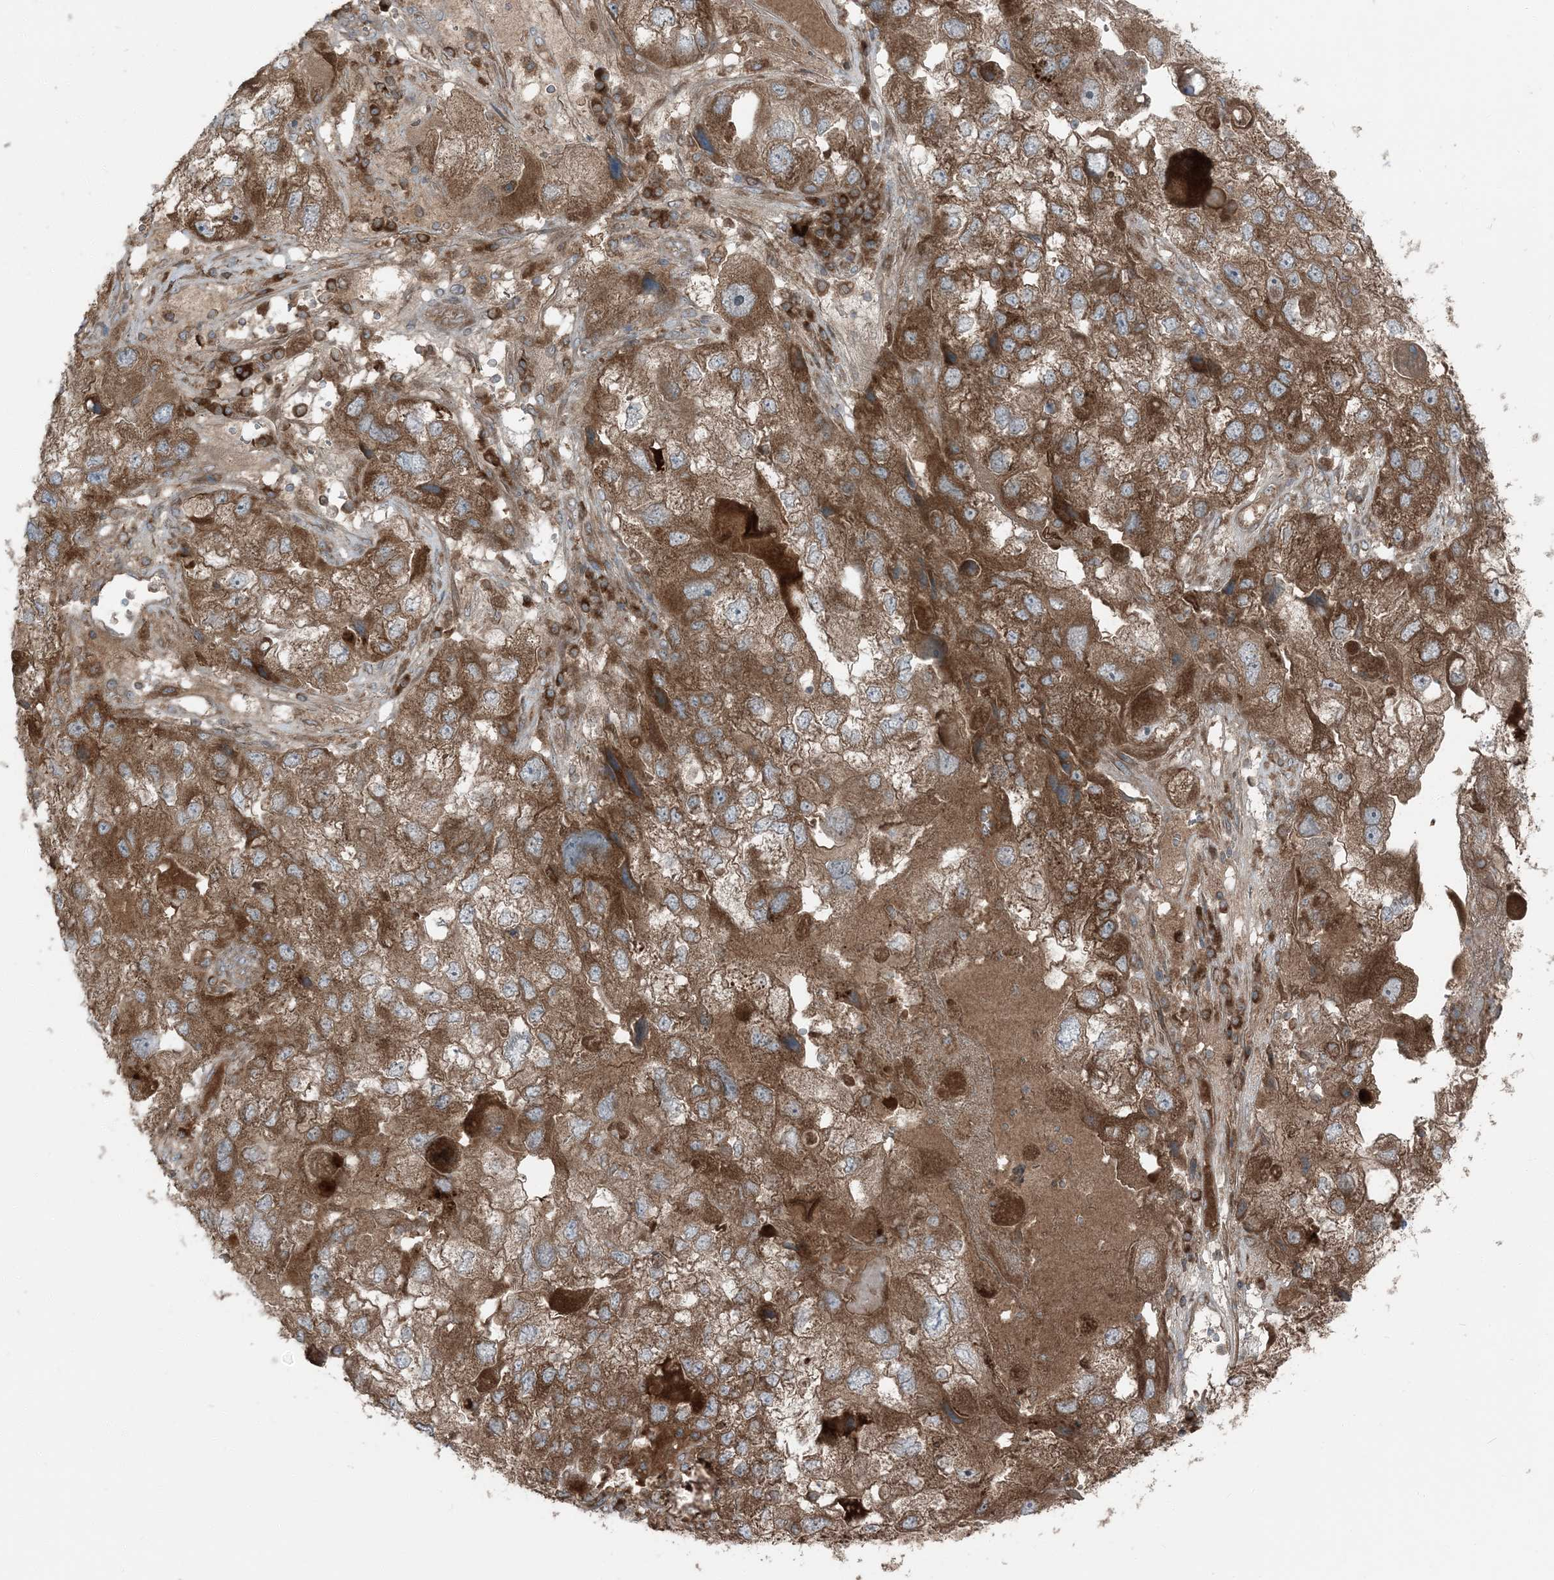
{"staining": {"intensity": "moderate", "quantity": ">75%", "location": "cytoplasmic/membranous"}, "tissue": "endometrial cancer", "cell_type": "Tumor cells", "image_type": "cancer", "snomed": [{"axis": "morphology", "description": "Adenocarcinoma, NOS"}, {"axis": "topography", "description": "Endometrium"}], "caption": "The photomicrograph displays immunohistochemical staining of endometrial cancer (adenocarcinoma). There is moderate cytoplasmic/membranous positivity is appreciated in about >75% of tumor cells. Using DAB (3,3'-diaminobenzidine) (brown) and hematoxylin (blue) stains, captured at high magnification using brightfield microscopy.", "gene": "RAB3GAP1", "patient": {"sex": "female", "age": 49}}